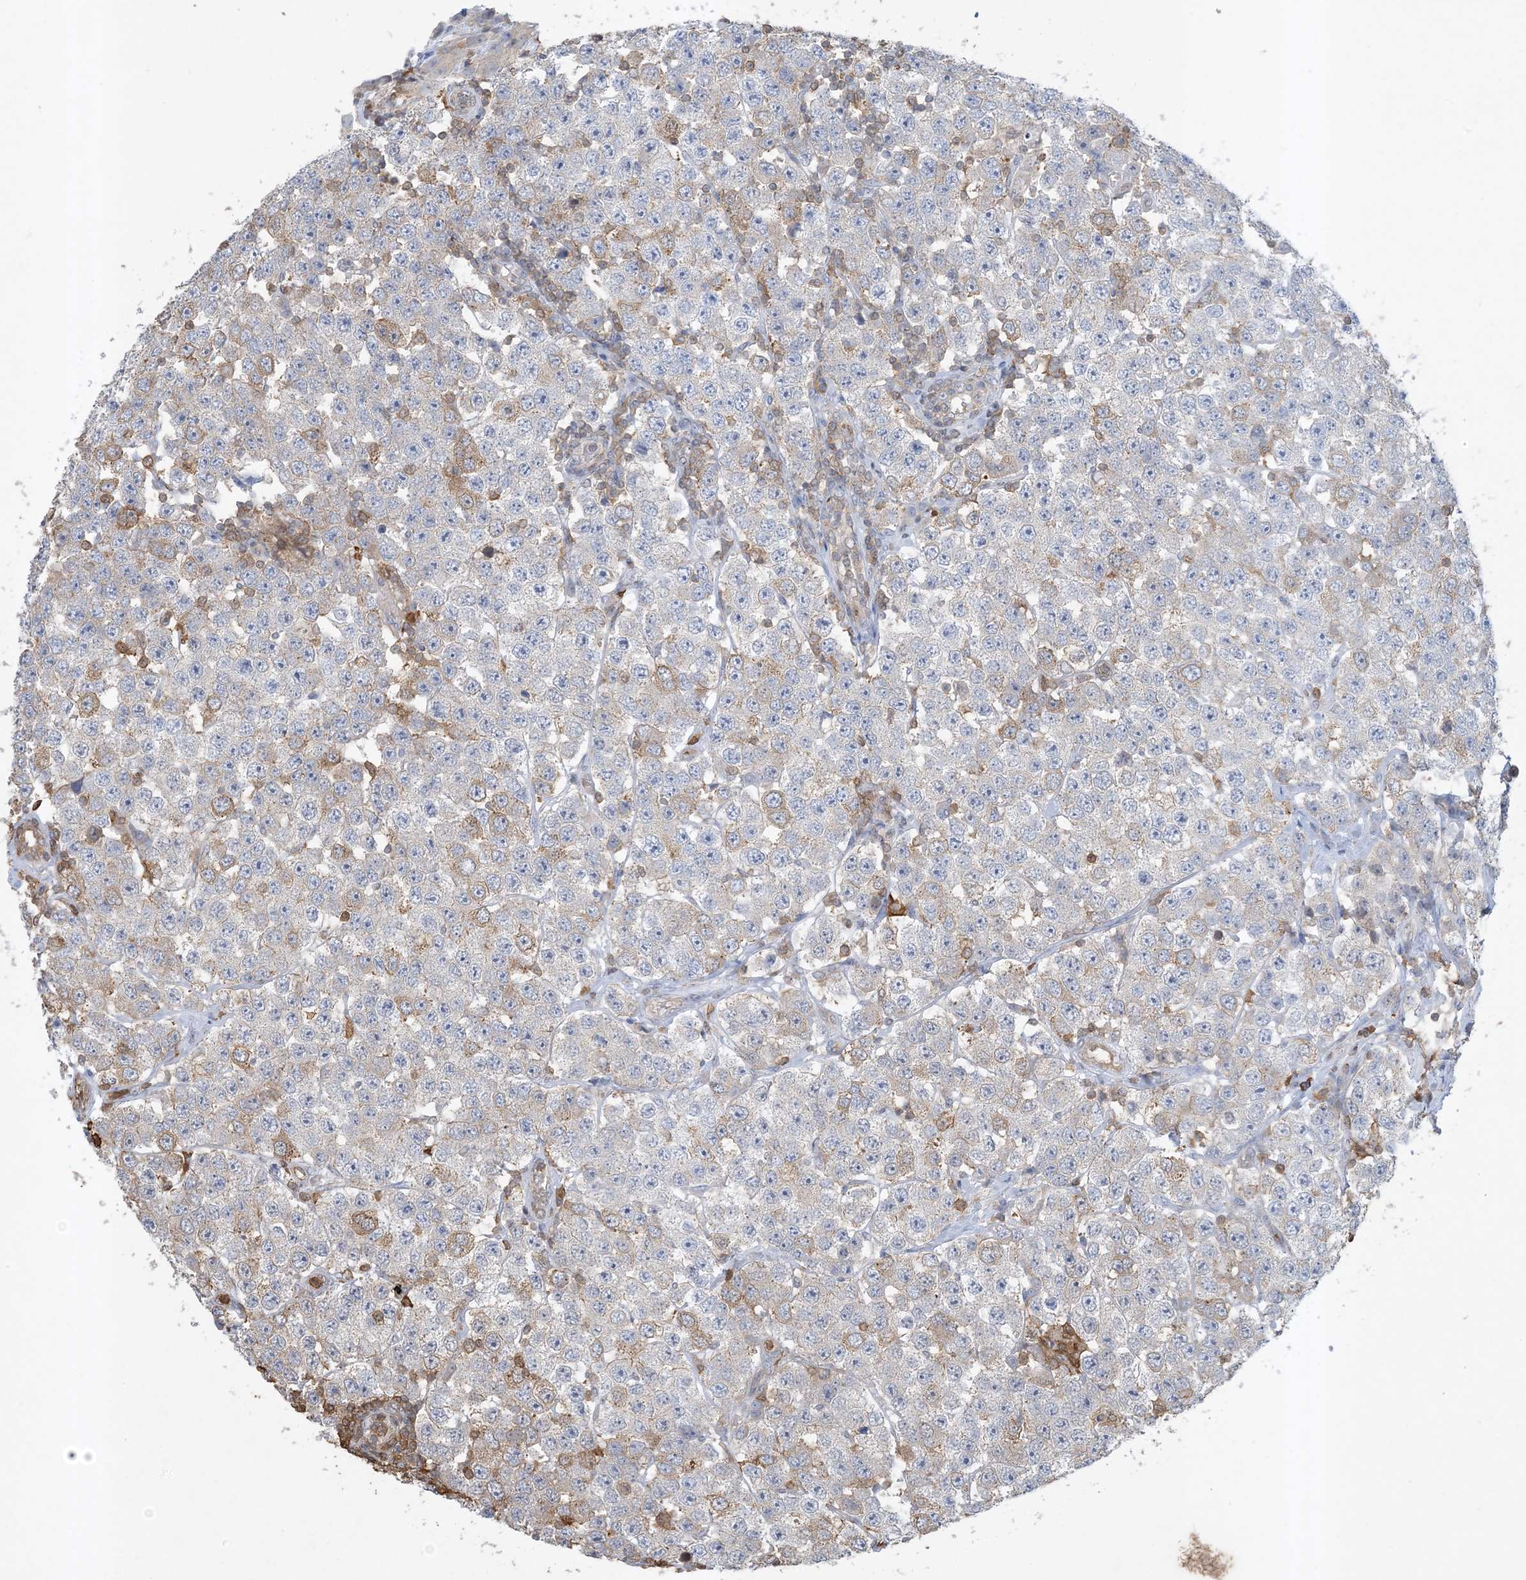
{"staining": {"intensity": "moderate", "quantity": "<25%", "location": "cytoplasmic/membranous"}, "tissue": "testis cancer", "cell_type": "Tumor cells", "image_type": "cancer", "snomed": [{"axis": "morphology", "description": "Seminoma, NOS"}, {"axis": "topography", "description": "Testis"}], "caption": "Immunohistochemical staining of testis seminoma exhibits moderate cytoplasmic/membranous protein staining in approximately <25% of tumor cells.", "gene": "TMSB4X", "patient": {"sex": "male", "age": 28}}